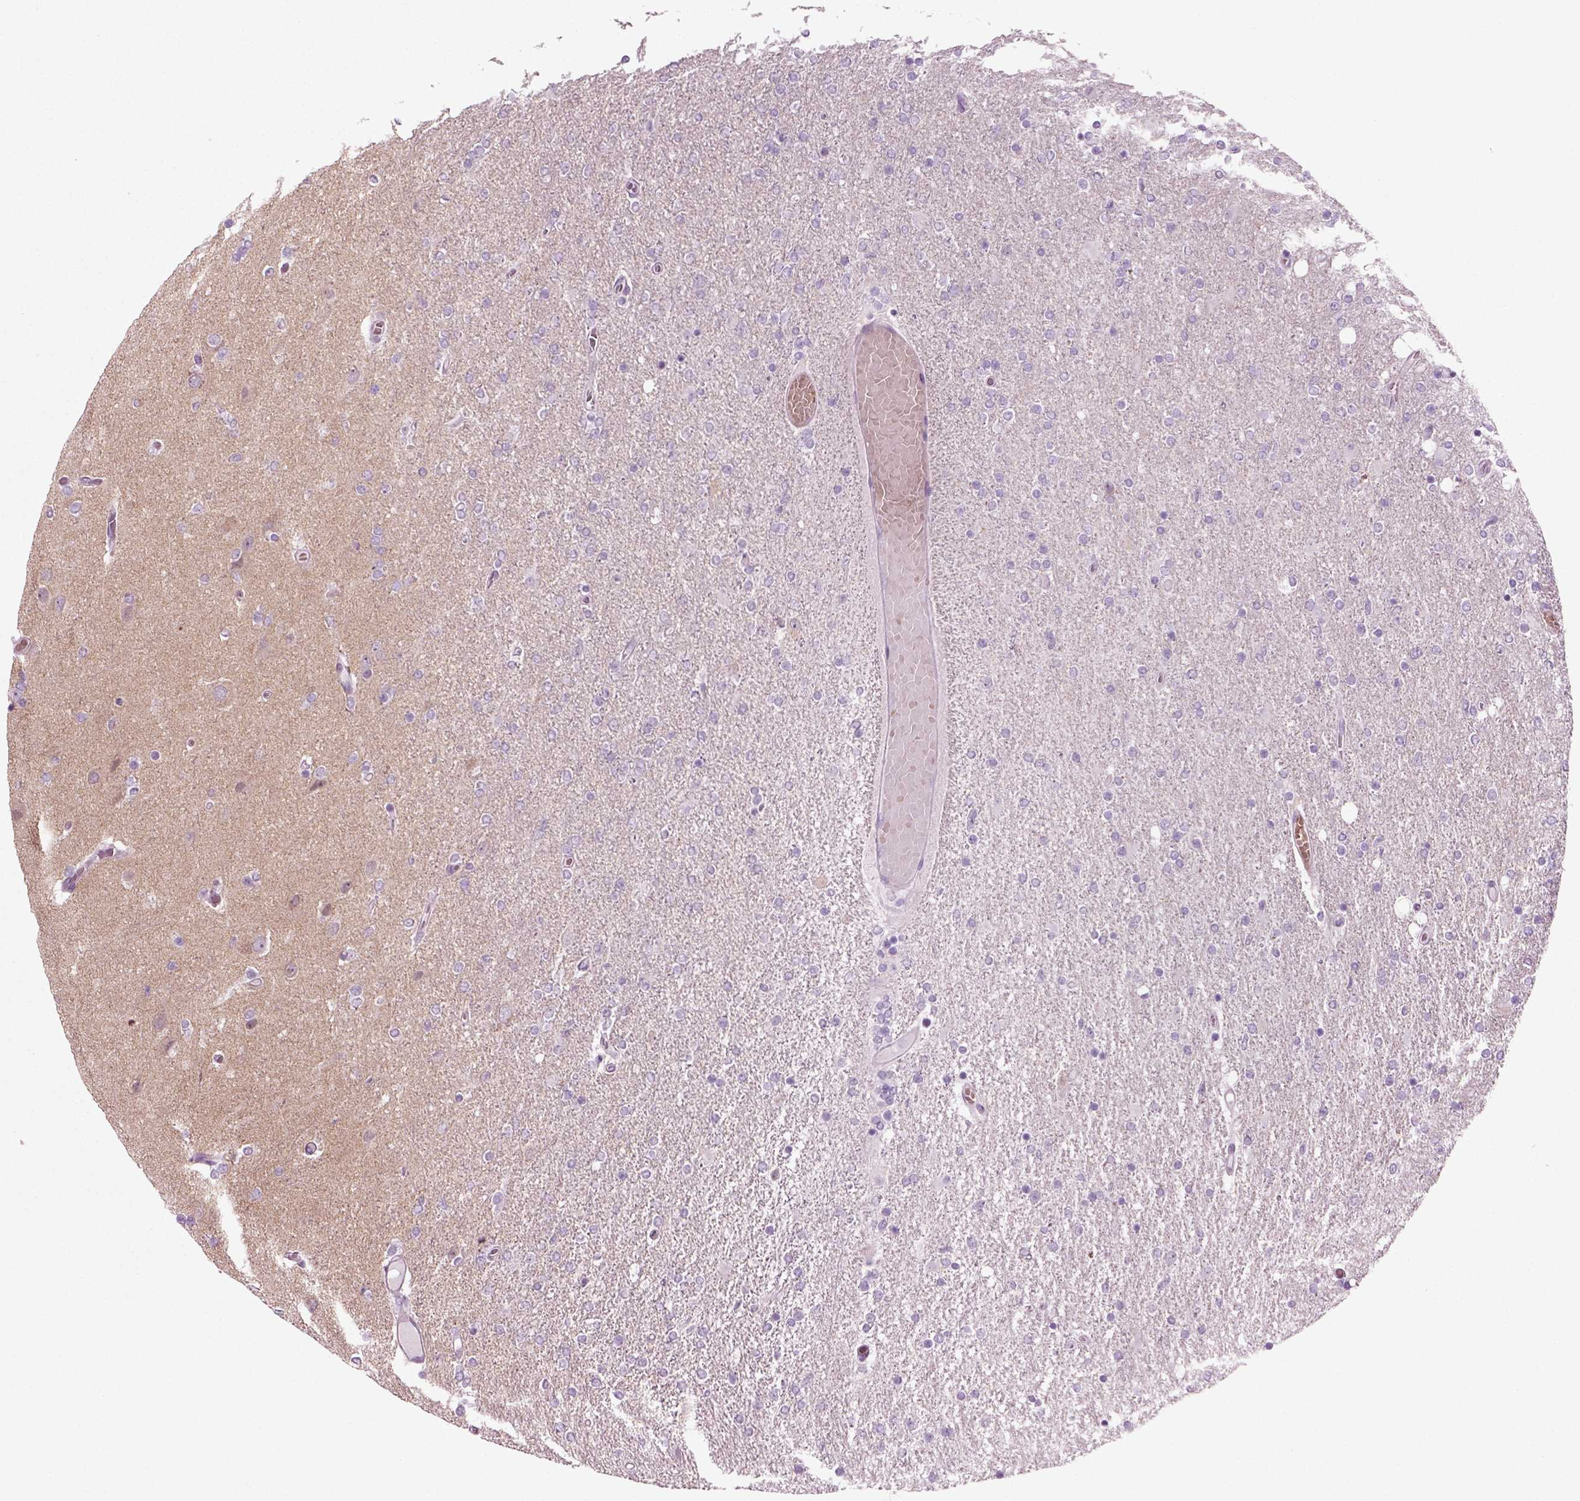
{"staining": {"intensity": "negative", "quantity": "none", "location": "none"}, "tissue": "glioma", "cell_type": "Tumor cells", "image_type": "cancer", "snomed": [{"axis": "morphology", "description": "Glioma, malignant, High grade"}, {"axis": "topography", "description": "Cerebral cortex"}], "caption": "This image is of malignant glioma (high-grade) stained with IHC to label a protein in brown with the nuclei are counter-stained blue. There is no staining in tumor cells.", "gene": "ZC2HC1C", "patient": {"sex": "male", "age": 70}}